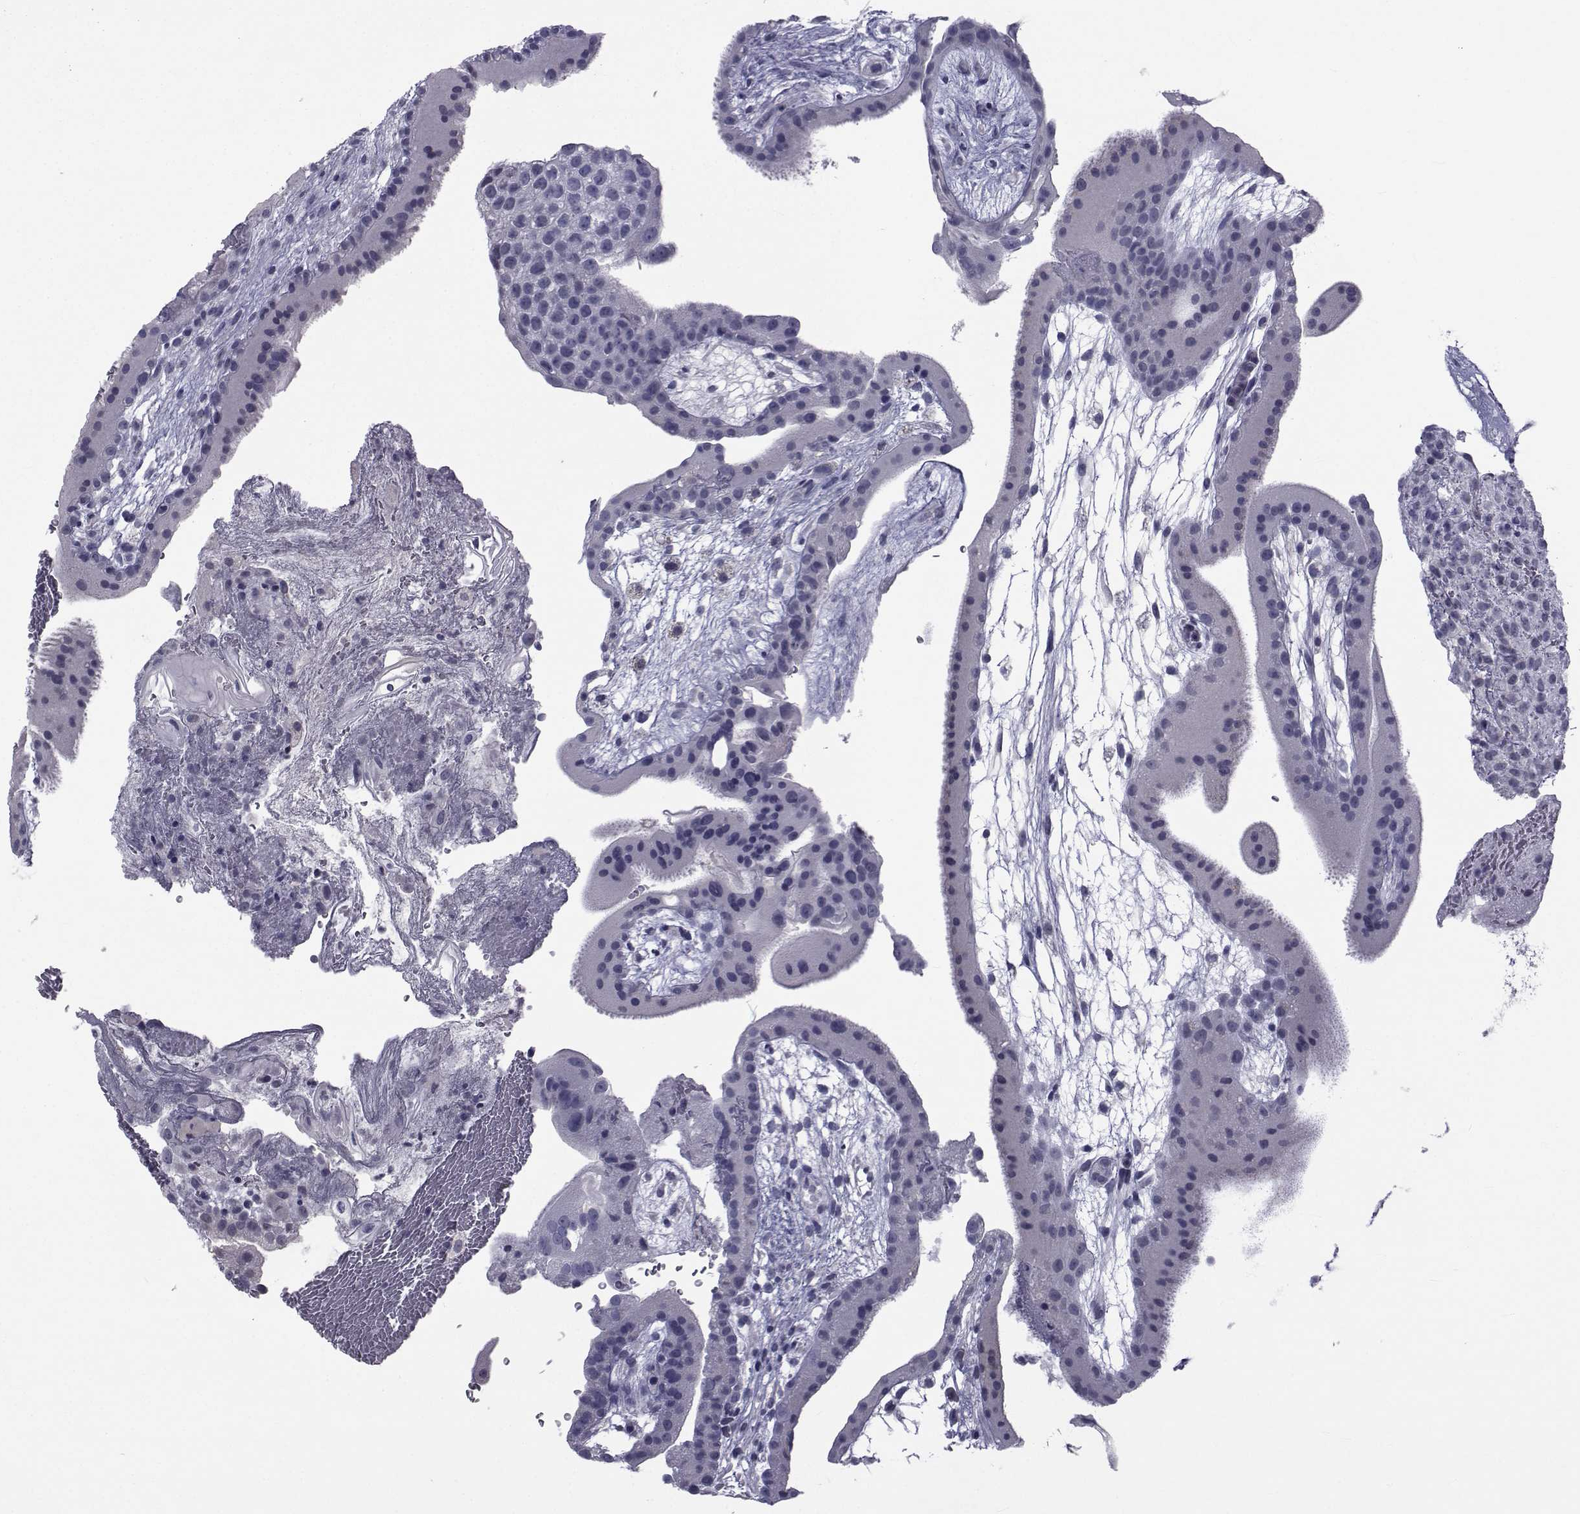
{"staining": {"intensity": "negative", "quantity": "none", "location": "none"}, "tissue": "placenta", "cell_type": "Decidual cells", "image_type": "normal", "snomed": [{"axis": "morphology", "description": "Normal tissue, NOS"}, {"axis": "topography", "description": "Placenta"}], "caption": "Immunohistochemistry micrograph of unremarkable placenta: placenta stained with DAB shows no significant protein expression in decidual cells.", "gene": "PAX2", "patient": {"sex": "female", "age": 19}}